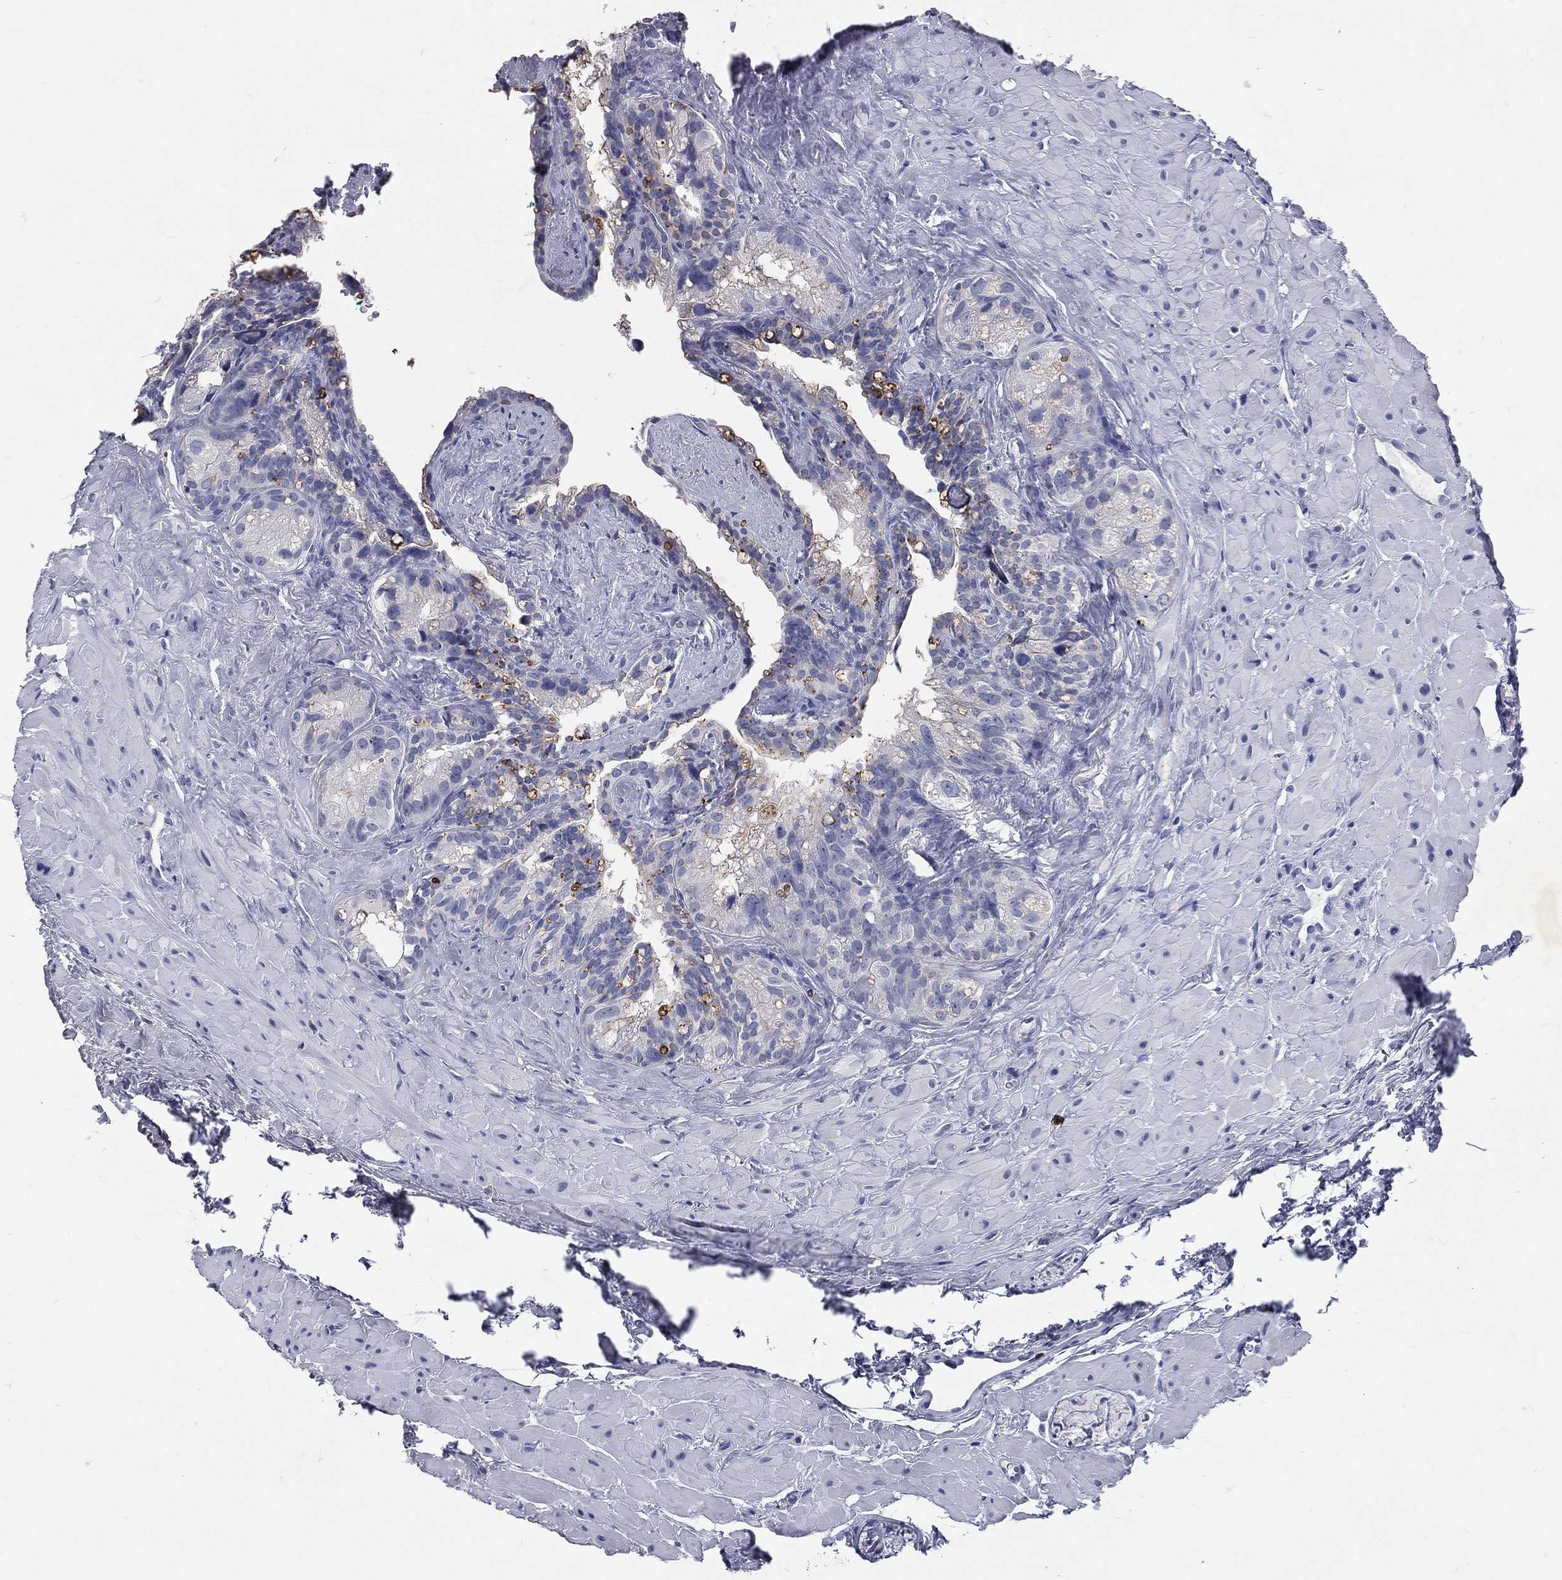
{"staining": {"intensity": "strong", "quantity": "<25%", "location": "cytoplasmic/membranous"}, "tissue": "seminal vesicle", "cell_type": "Glandular cells", "image_type": "normal", "snomed": [{"axis": "morphology", "description": "Normal tissue, NOS"}, {"axis": "topography", "description": "Seminal veicle"}], "caption": "Immunohistochemical staining of unremarkable human seminal vesicle displays <25% levels of strong cytoplasmic/membranous protein staining in about <25% of glandular cells. (brown staining indicates protein expression, while blue staining denotes nuclei).", "gene": "SLC34A2", "patient": {"sex": "male", "age": 72}}